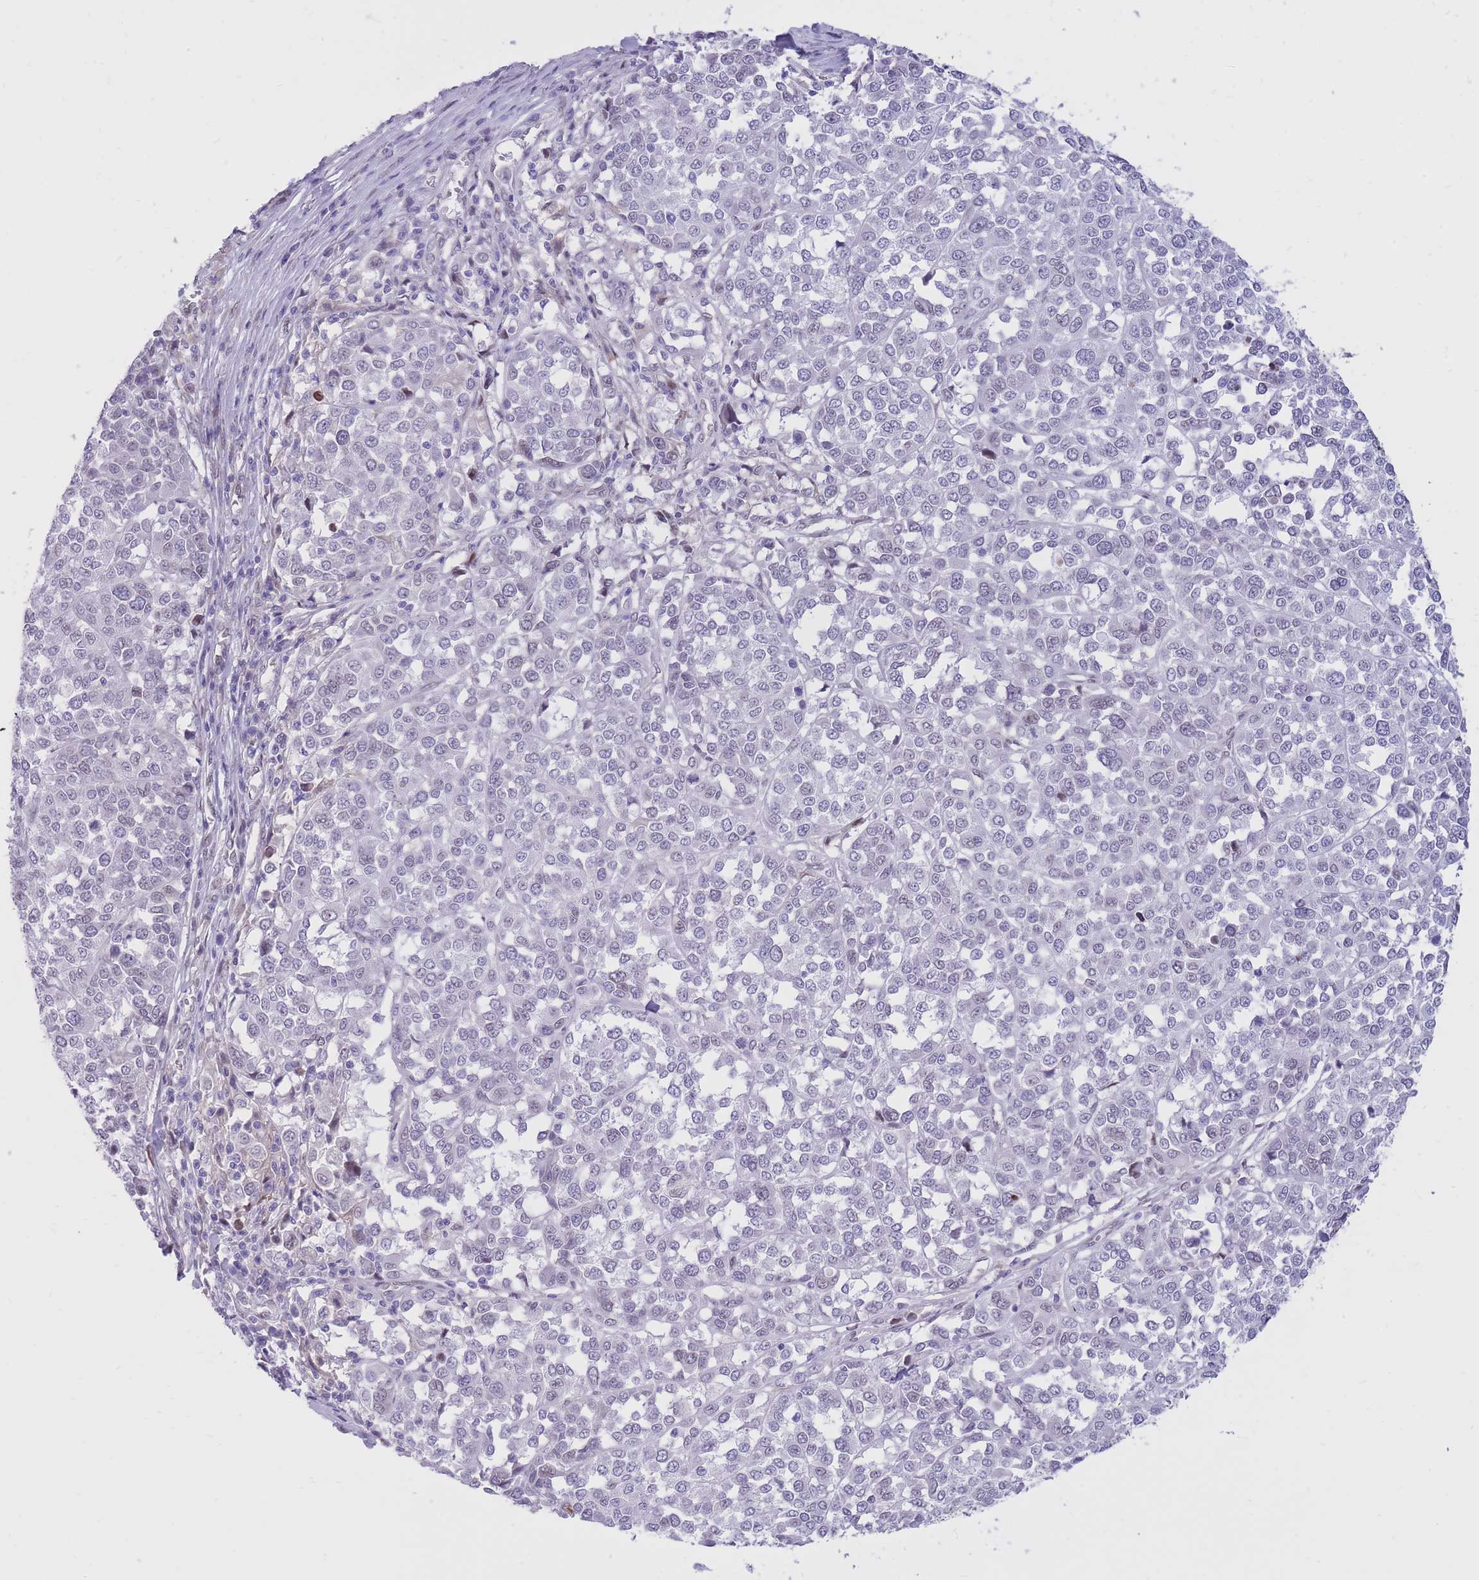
{"staining": {"intensity": "negative", "quantity": "none", "location": "none"}, "tissue": "melanoma", "cell_type": "Tumor cells", "image_type": "cancer", "snomed": [{"axis": "morphology", "description": "Malignant melanoma, Metastatic site"}, {"axis": "topography", "description": "Lymph node"}], "caption": "A photomicrograph of human melanoma is negative for staining in tumor cells.", "gene": "HOOK2", "patient": {"sex": "male", "age": 44}}